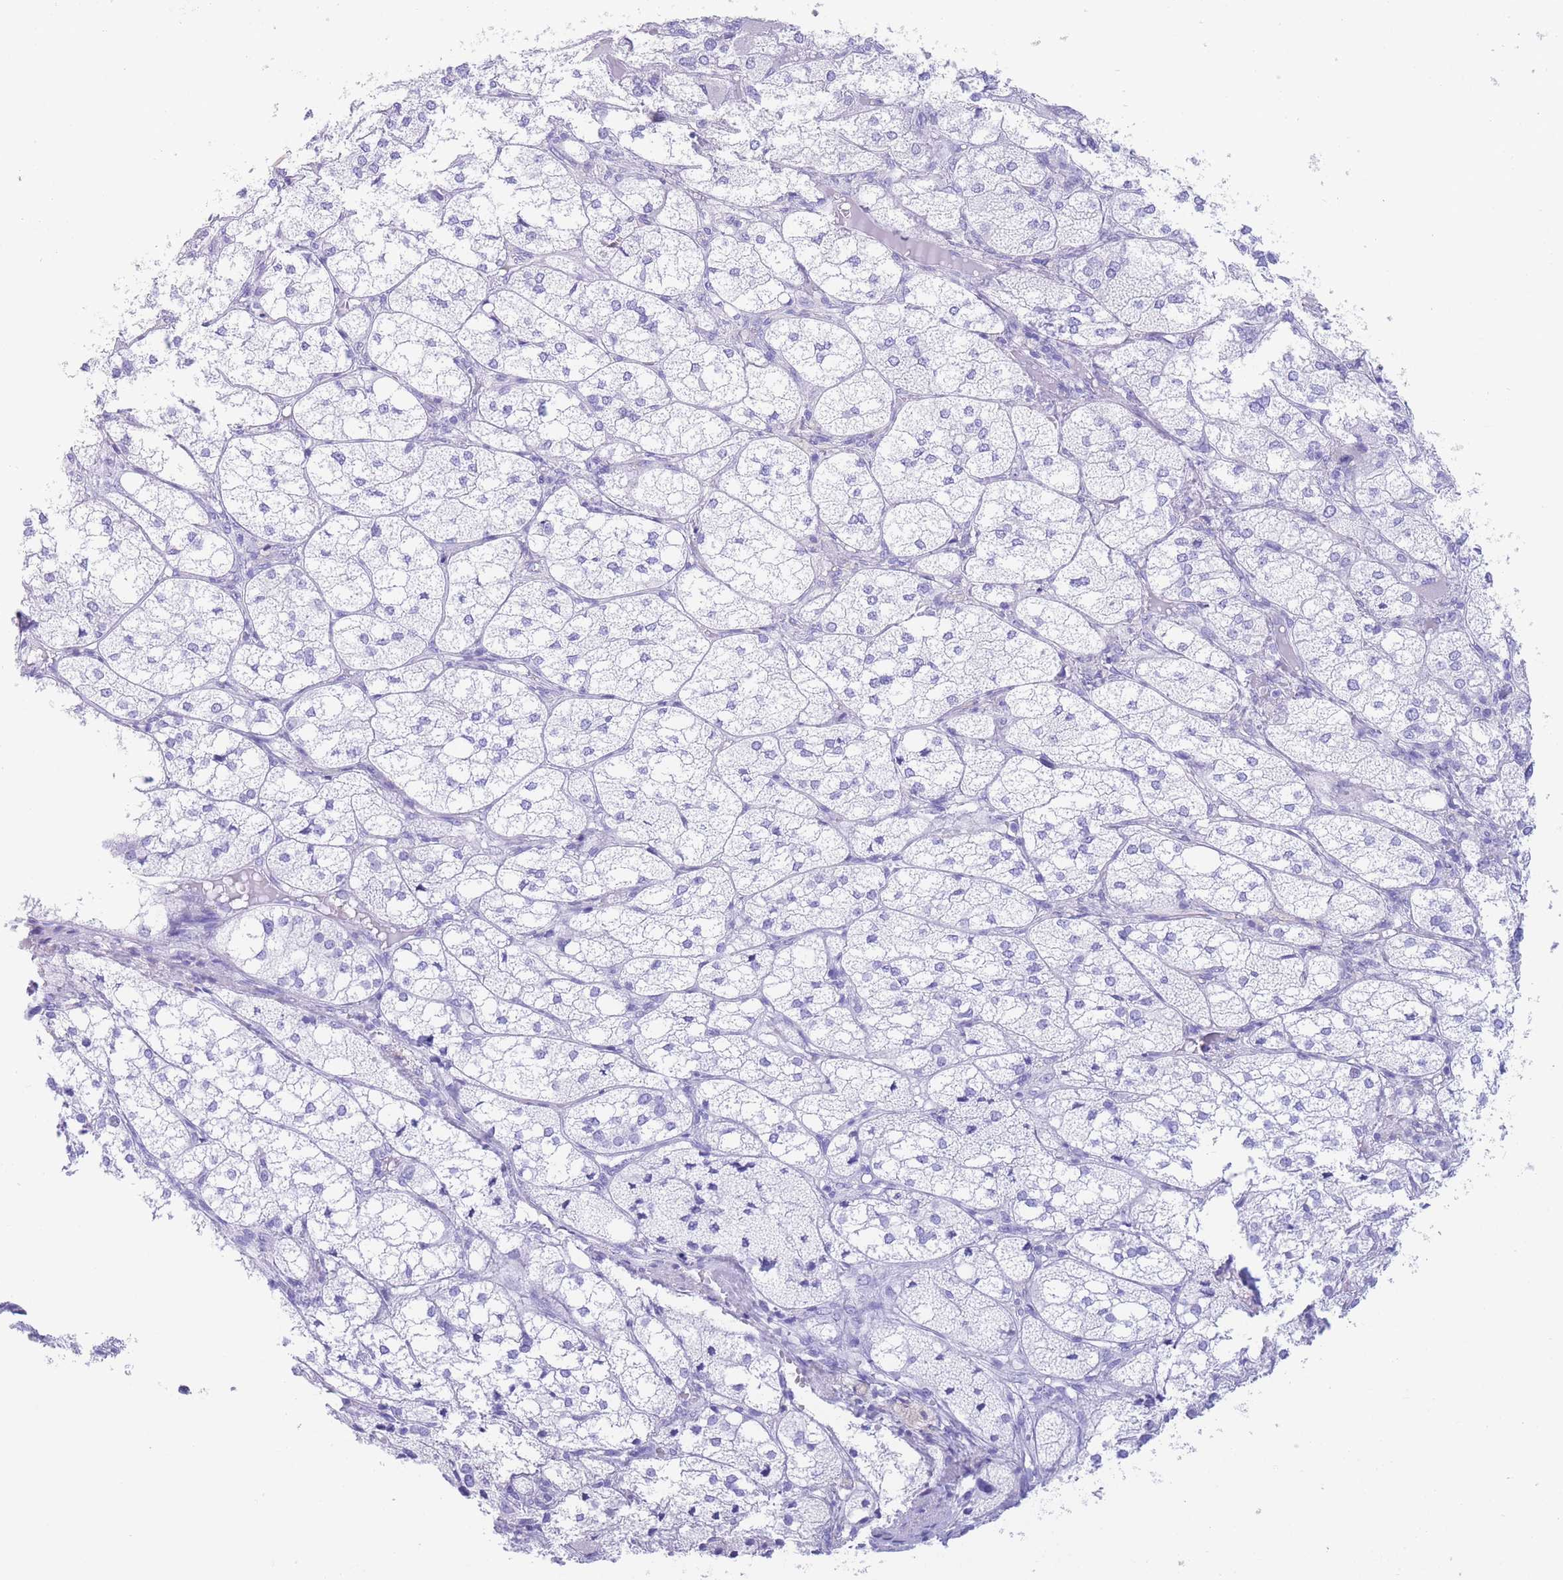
{"staining": {"intensity": "negative", "quantity": "none", "location": "none"}, "tissue": "adrenal gland", "cell_type": "Glandular cells", "image_type": "normal", "snomed": [{"axis": "morphology", "description": "Normal tissue, NOS"}, {"axis": "topography", "description": "Adrenal gland"}], "caption": "Image shows no protein expression in glandular cells of normal adrenal gland. (DAB (3,3'-diaminobenzidine) immunohistochemistry, high magnification).", "gene": "SLCO1B1", "patient": {"sex": "female", "age": 61}}